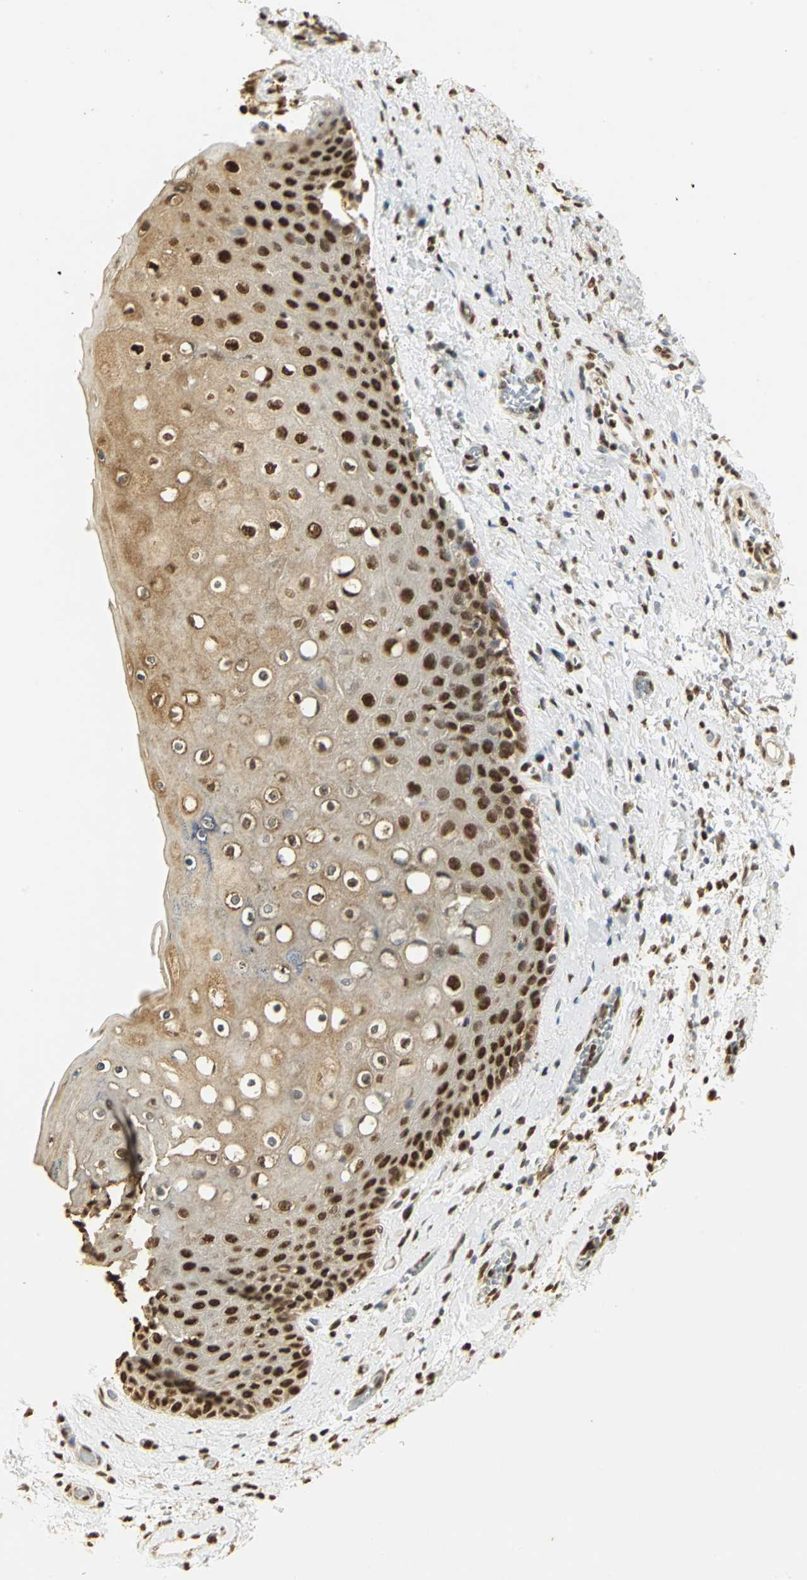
{"staining": {"intensity": "strong", "quantity": ">75%", "location": "cytoplasmic/membranous,nuclear"}, "tissue": "skin", "cell_type": "Epidermal cells", "image_type": "normal", "snomed": [{"axis": "morphology", "description": "Normal tissue, NOS"}, {"axis": "topography", "description": "Anal"}], "caption": "Epidermal cells reveal high levels of strong cytoplasmic/membranous,nuclear staining in about >75% of cells in unremarkable skin.", "gene": "SET", "patient": {"sex": "female", "age": 46}}